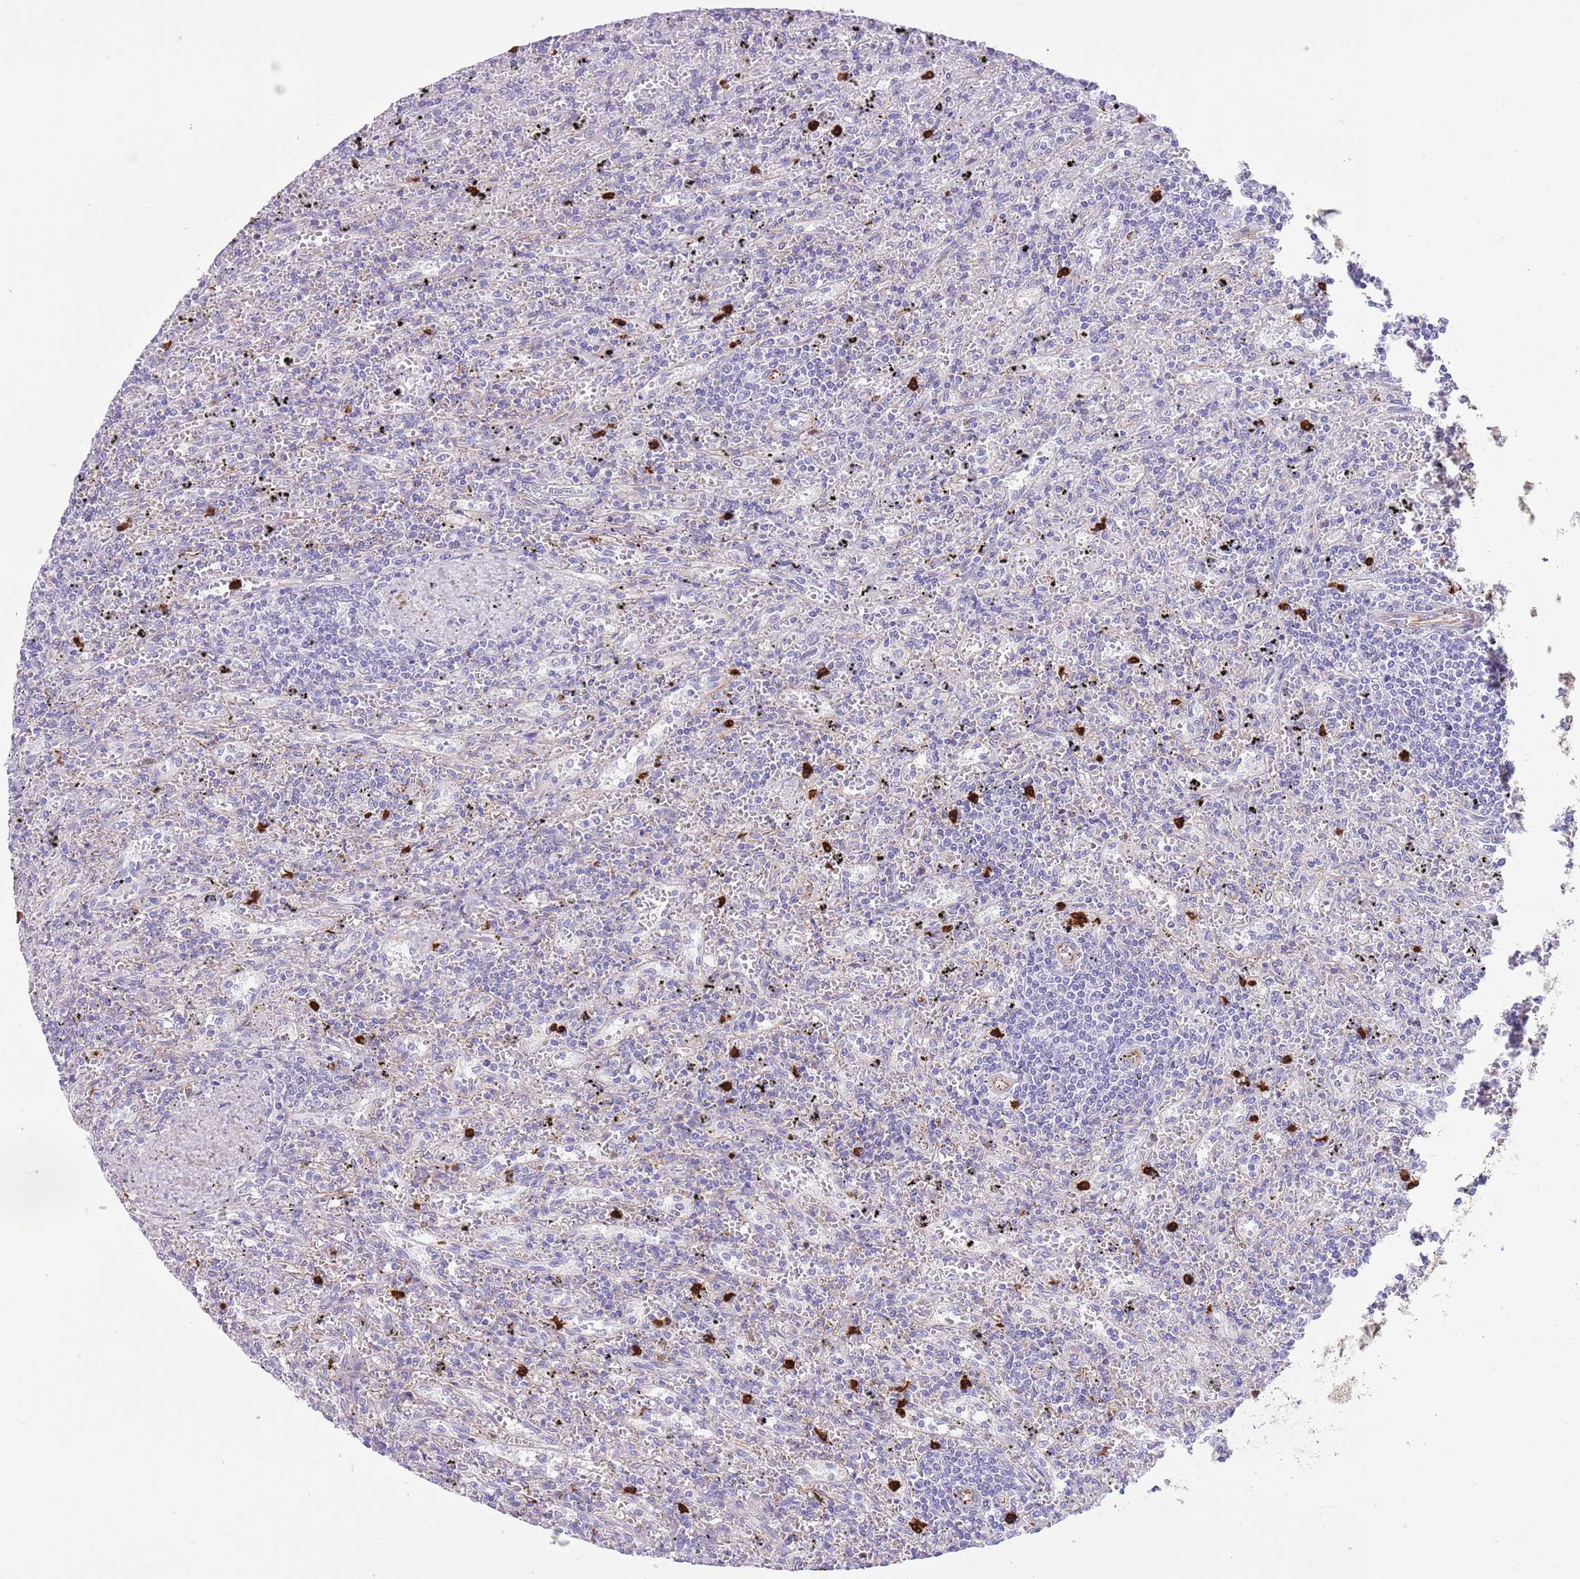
{"staining": {"intensity": "negative", "quantity": "none", "location": "none"}, "tissue": "lymphoma", "cell_type": "Tumor cells", "image_type": "cancer", "snomed": [{"axis": "morphology", "description": "Malignant lymphoma, non-Hodgkin's type, Low grade"}, {"axis": "topography", "description": "Spleen"}], "caption": "A histopathology image of human low-grade malignant lymphoma, non-Hodgkin's type is negative for staining in tumor cells.", "gene": "TSGA13", "patient": {"sex": "male", "age": 76}}